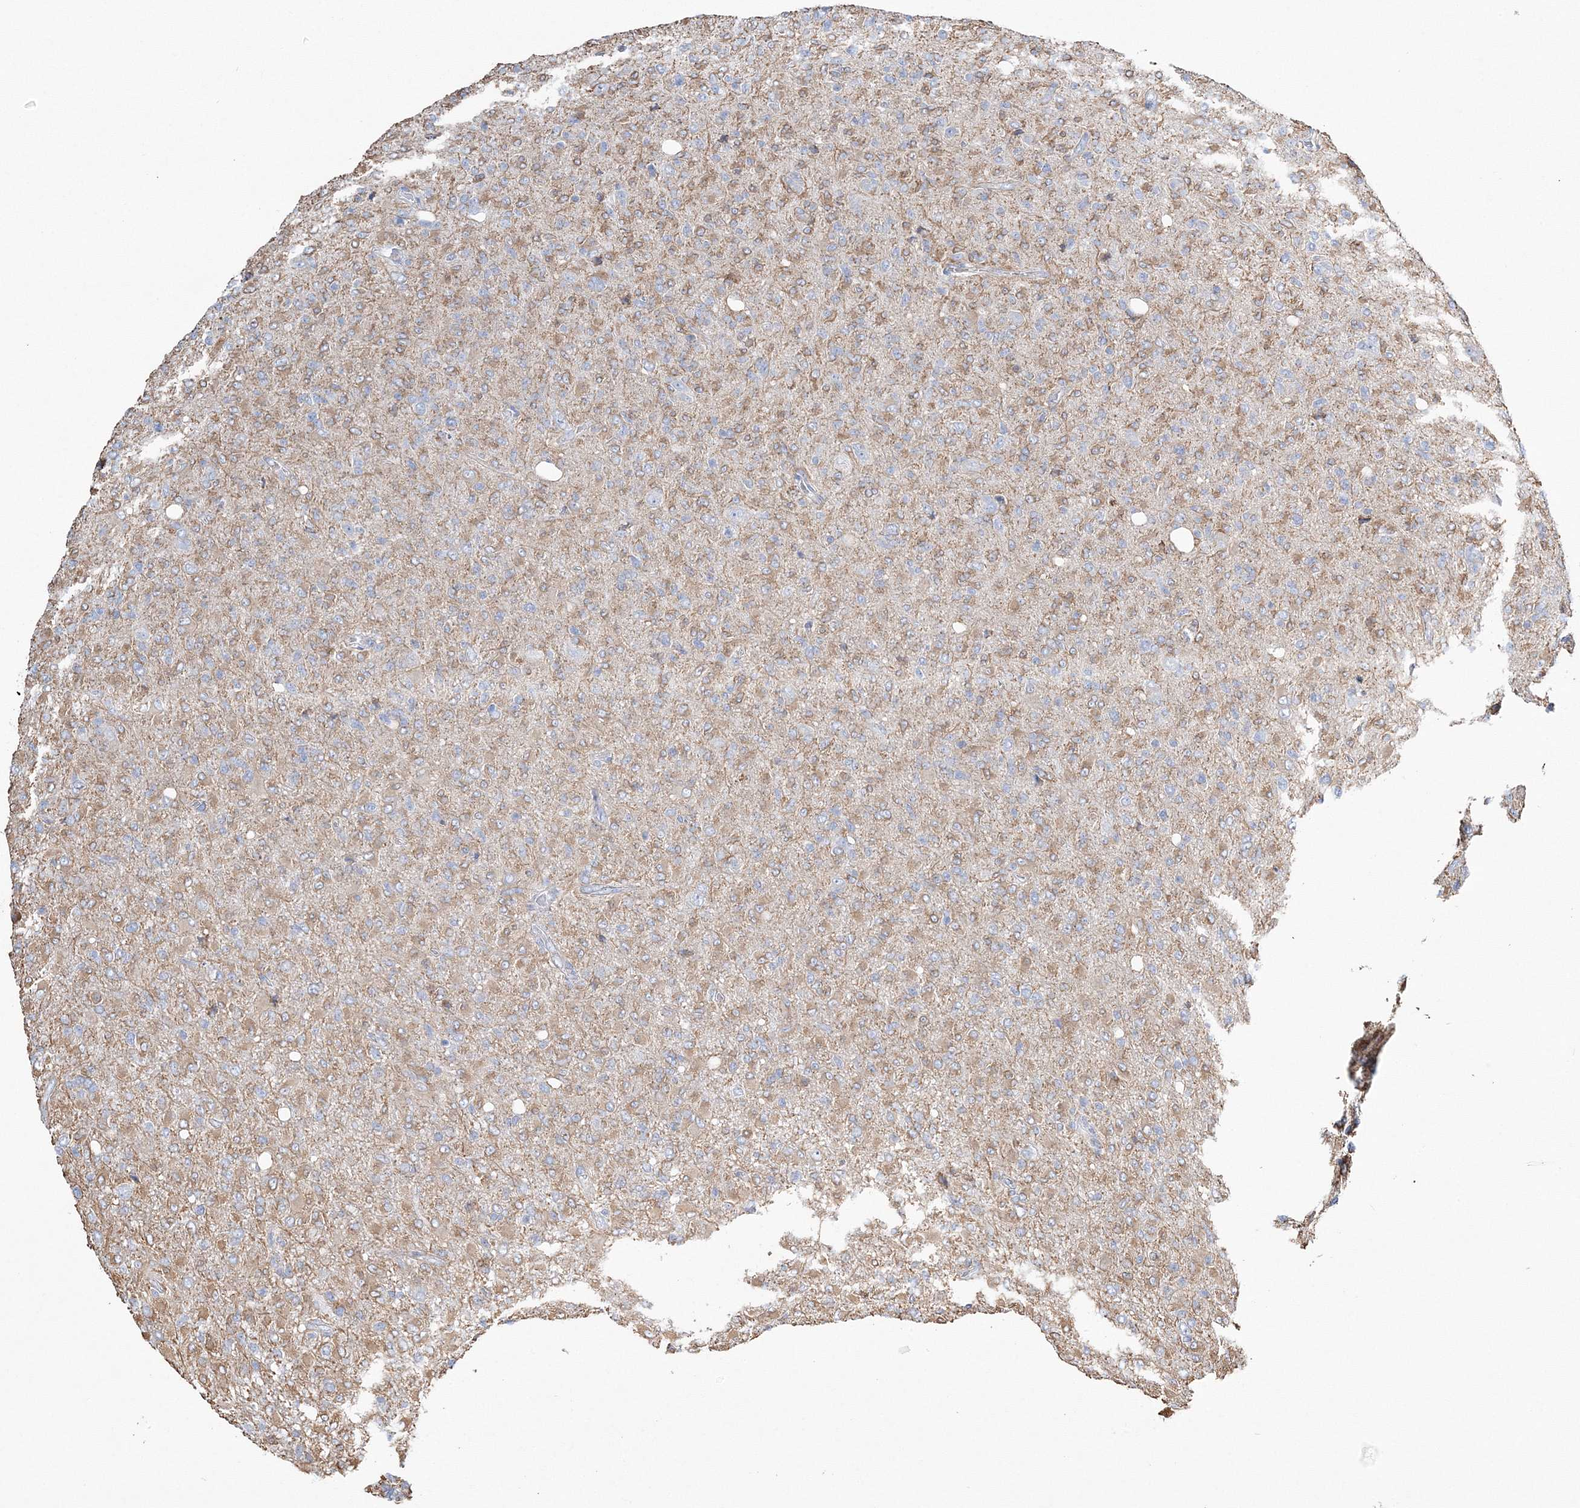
{"staining": {"intensity": "negative", "quantity": "none", "location": "none"}, "tissue": "glioma", "cell_type": "Tumor cells", "image_type": "cancer", "snomed": [{"axis": "morphology", "description": "Glioma, malignant, High grade"}, {"axis": "topography", "description": "Brain"}], "caption": "A histopathology image of high-grade glioma (malignant) stained for a protein shows no brown staining in tumor cells.", "gene": "HIBCH", "patient": {"sex": "female", "age": 57}}